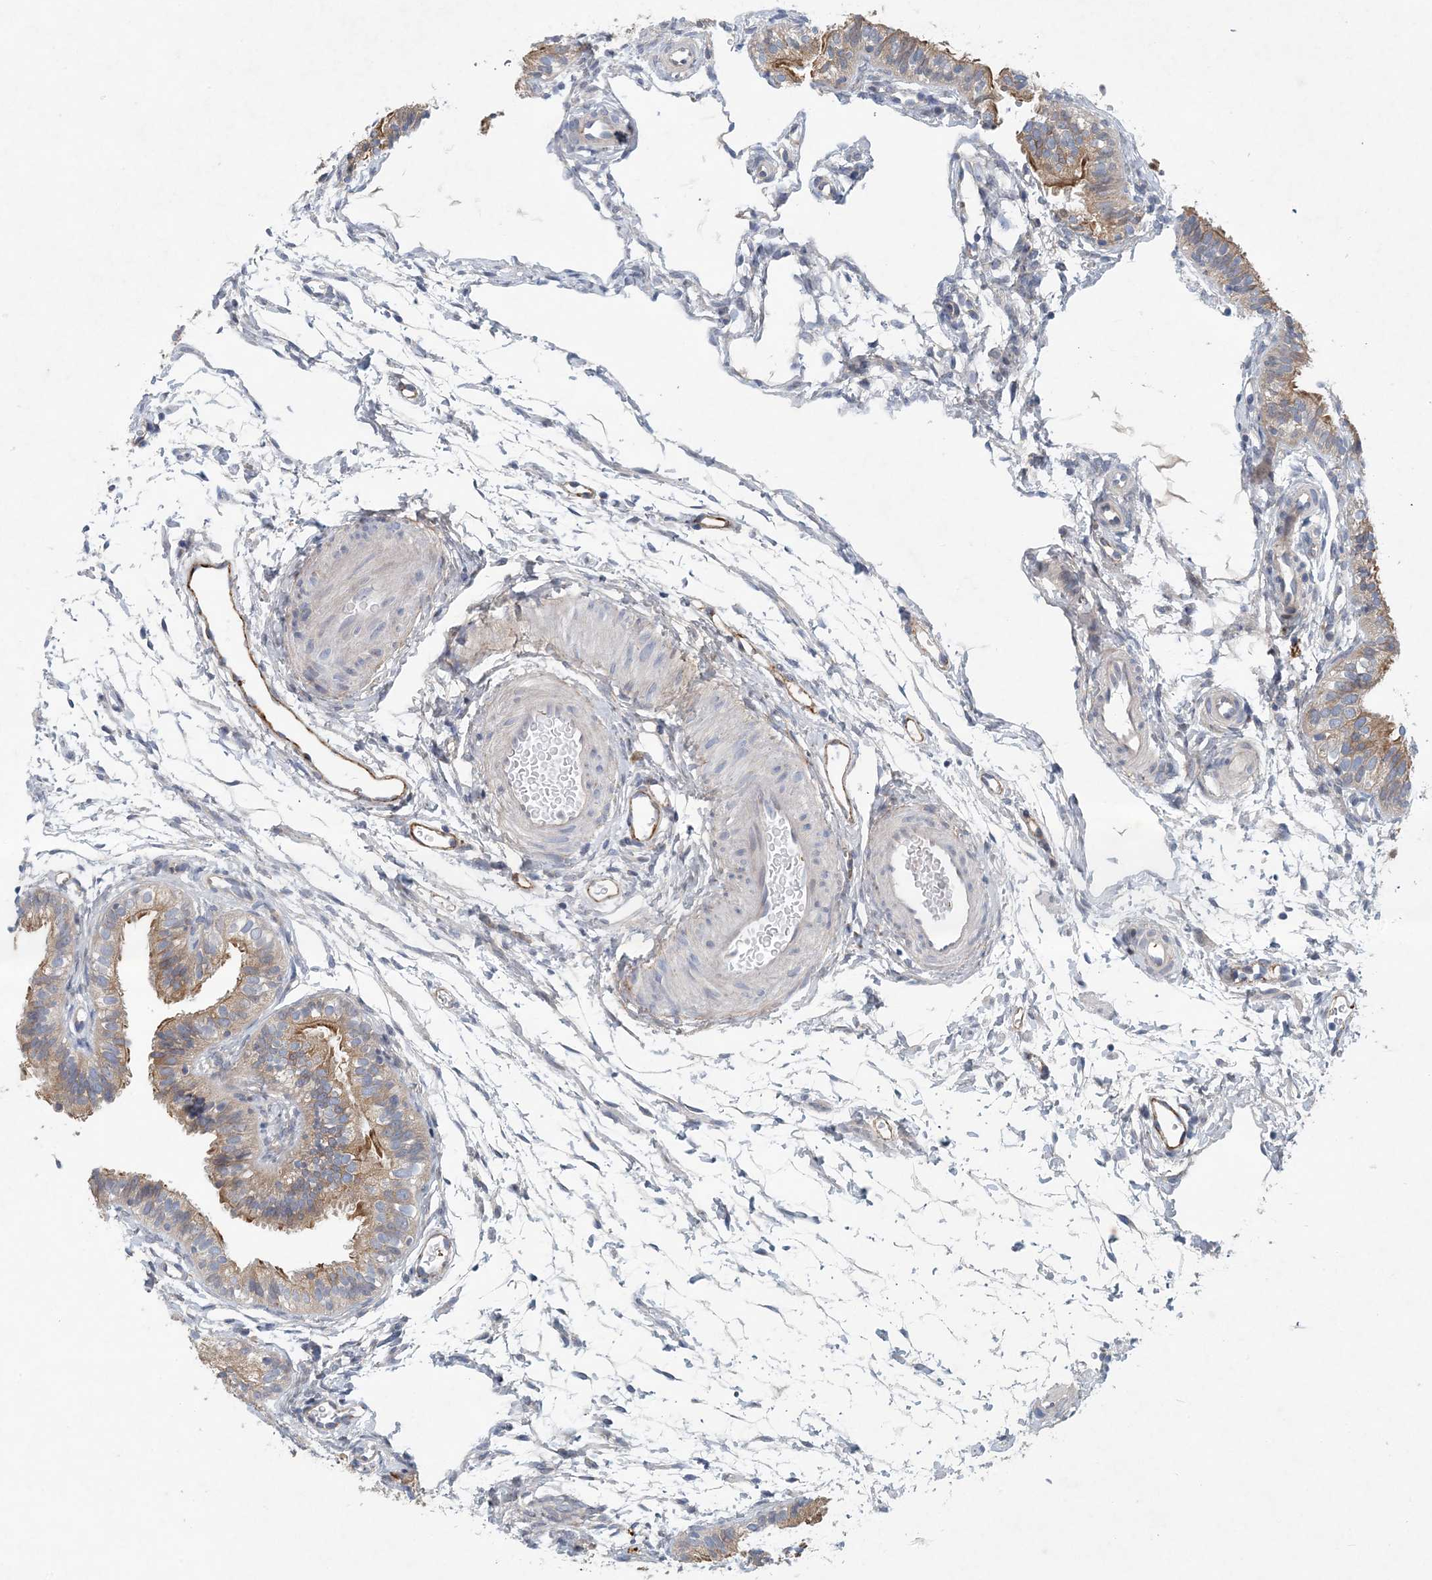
{"staining": {"intensity": "moderate", "quantity": "25%-75%", "location": "cytoplasmic/membranous"}, "tissue": "fallopian tube", "cell_type": "Glandular cells", "image_type": "normal", "snomed": [{"axis": "morphology", "description": "Normal tissue, NOS"}, {"axis": "topography", "description": "Fallopian tube"}], "caption": "About 25%-75% of glandular cells in benign human fallopian tube show moderate cytoplasmic/membranous protein positivity as visualized by brown immunohistochemical staining.", "gene": "HIKESHI", "patient": {"sex": "female", "age": 35}}